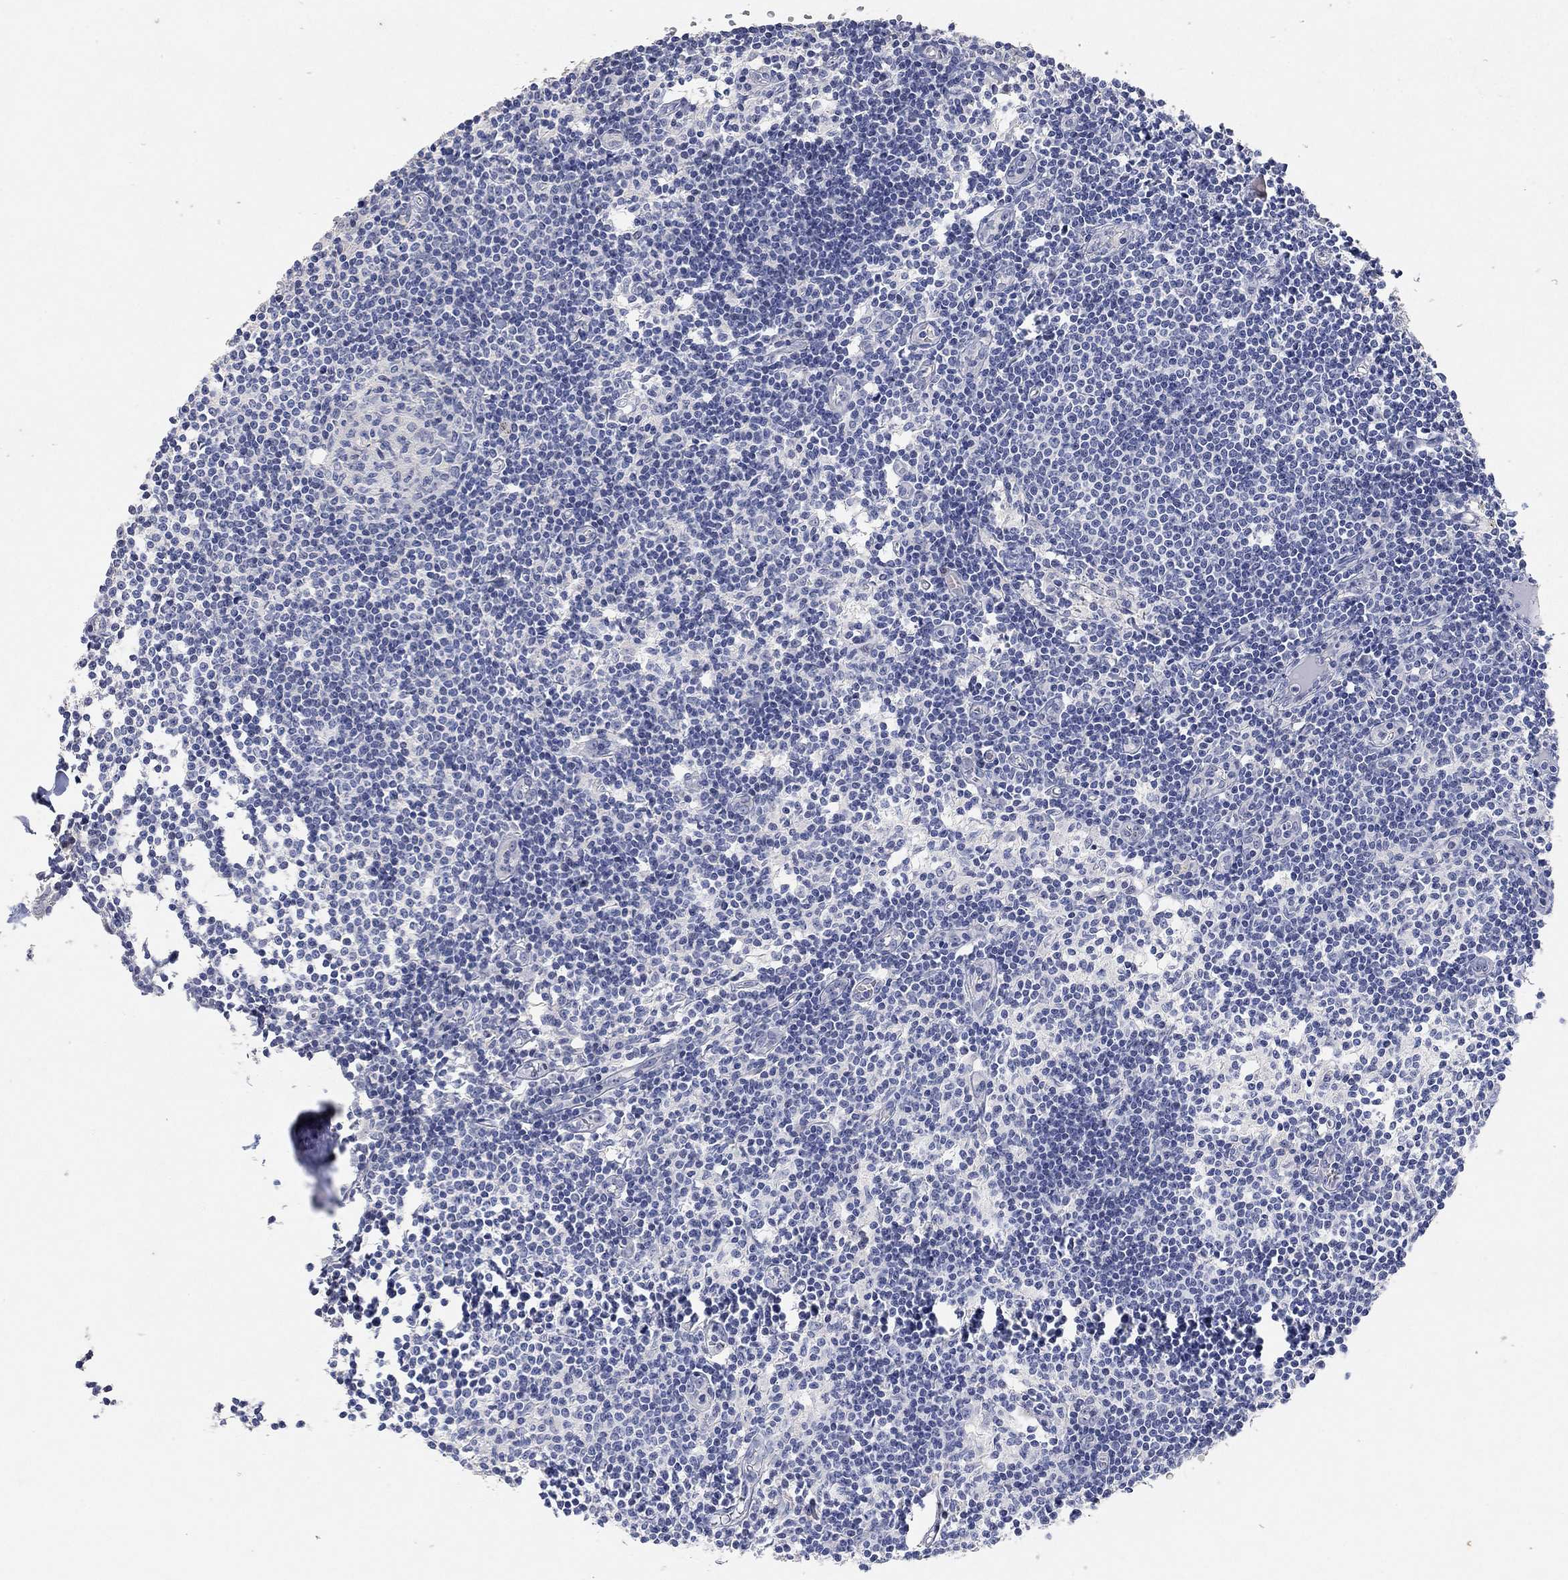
{"staining": {"intensity": "negative", "quantity": "none", "location": "none"}, "tissue": "lymph node", "cell_type": "Germinal center cells", "image_type": "normal", "snomed": [{"axis": "morphology", "description": "Normal tissue, NOS"}, {"axis": "topography", "description": "Lymph node"}], "caption": "DAB (3,3'-diaminobenzidine) immunohistochemical staining of unremarkable lymph node exhibits no significant positivity in germinal center cells. The staining was performed using DAB (3,3'-diaminobenzidine) to visualize the protein expression in brown, while the nuclei were stained in blue with hematoxylin (Magnification: 20x).", "gene": "VAT1L", "patient": {"sex": "male", "age": 59}}